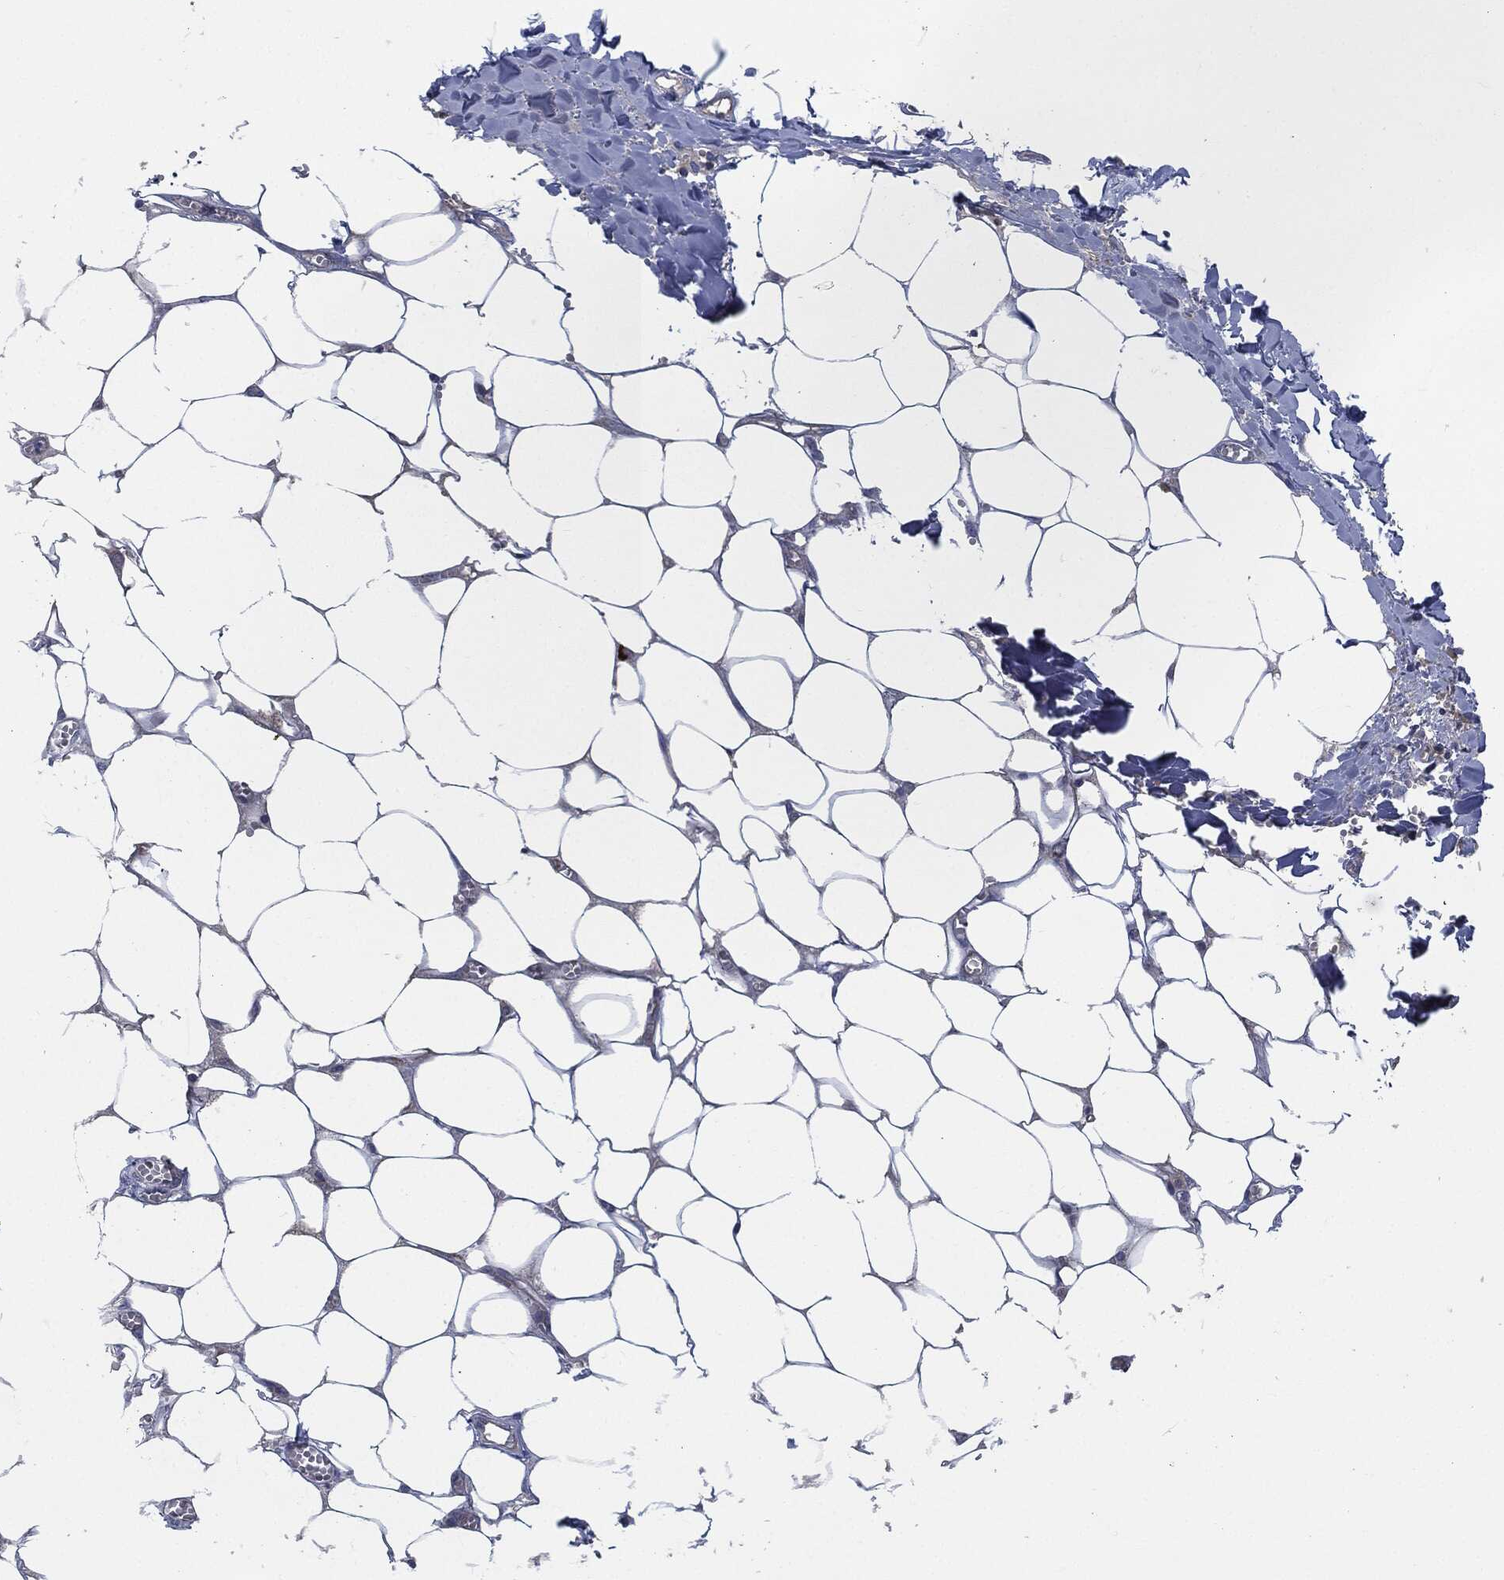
{"staining": {"intensity": "negative", "quantity": "none", "location": "none"}, "tissue": "adipose tissue", "cell_type": "Adipocytes", "image_type": "normal", "snomed": [{"axis": "morphology", "description": "Normal tissue, NOS"}, {"axis": "morphology", "description": "Squamous cell carcinoma, NOS"}, {"axis": "topography", "description": "Cartilage tissue"}, {"axis": "topography", "description": "Lung"}], "caption": "This is an IHC image of benign human adipose tissue. There is no staining in adipocytes.", "gene": "CD27", "patient": {"sex": "male", "age": 66}}